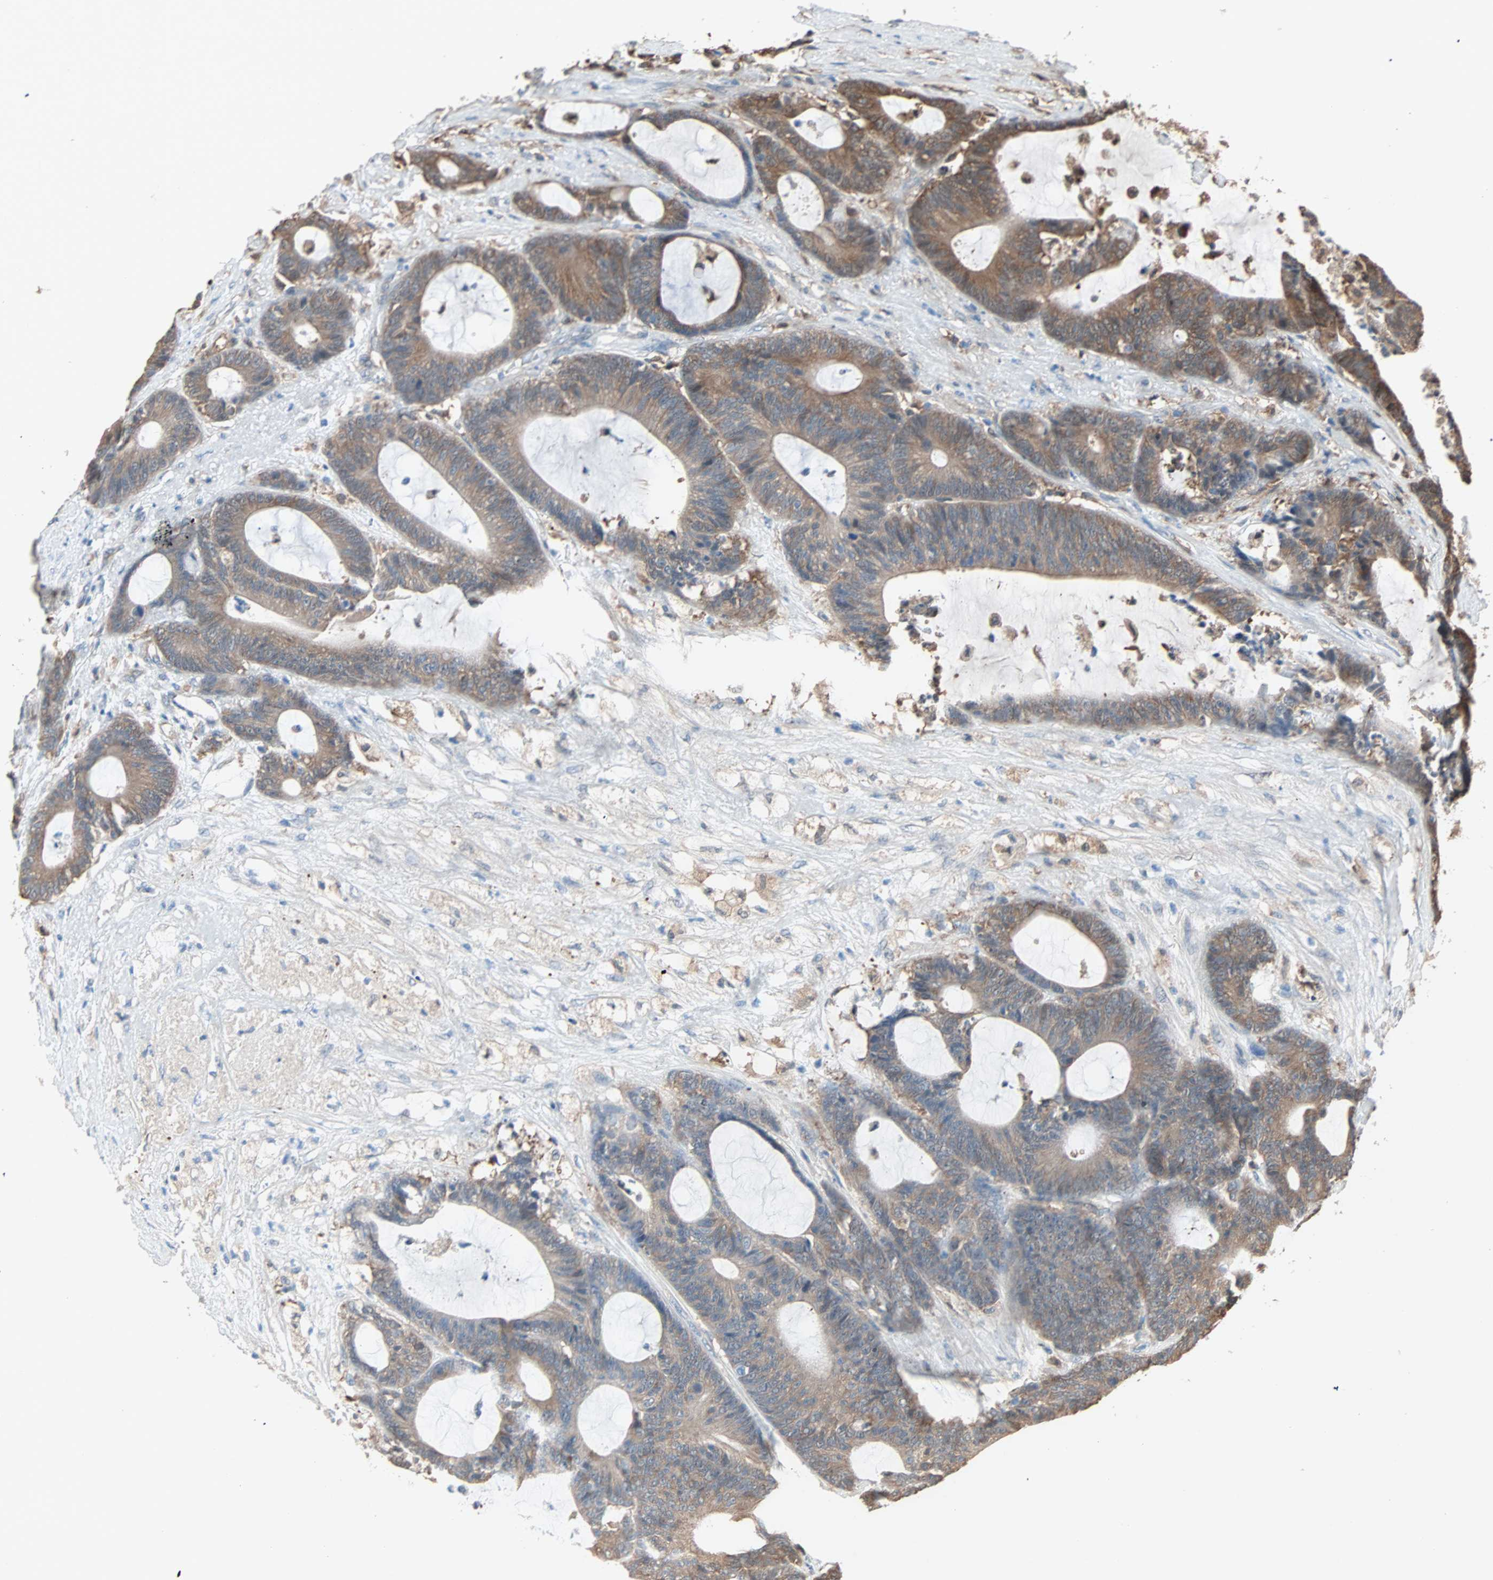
{"staining": {"intensity": "moderate", "quantity": ">75%", "location": "cytoplasmic/membranous"}, "tissue": "colorectal cancer", "cell_type": "Tumor cells", "image_type": "cancer", "snomed": [{"axis": "morphology", "description": "Adenocarcinoma, NOS"}, {"axis": "topography", "description": "Colon"}], "caption": "Immunohistochemical staining of human adenocarcinoma (colorectal) exhibits medium levels of moderate cytoplasmic/membranous positivity in approximately >75% of tumor cells. (Brightfield microscopy of DAB IHC at high magnification).", "gene": "PRDX1", "patient": {"sex": "female", "age": 84}}